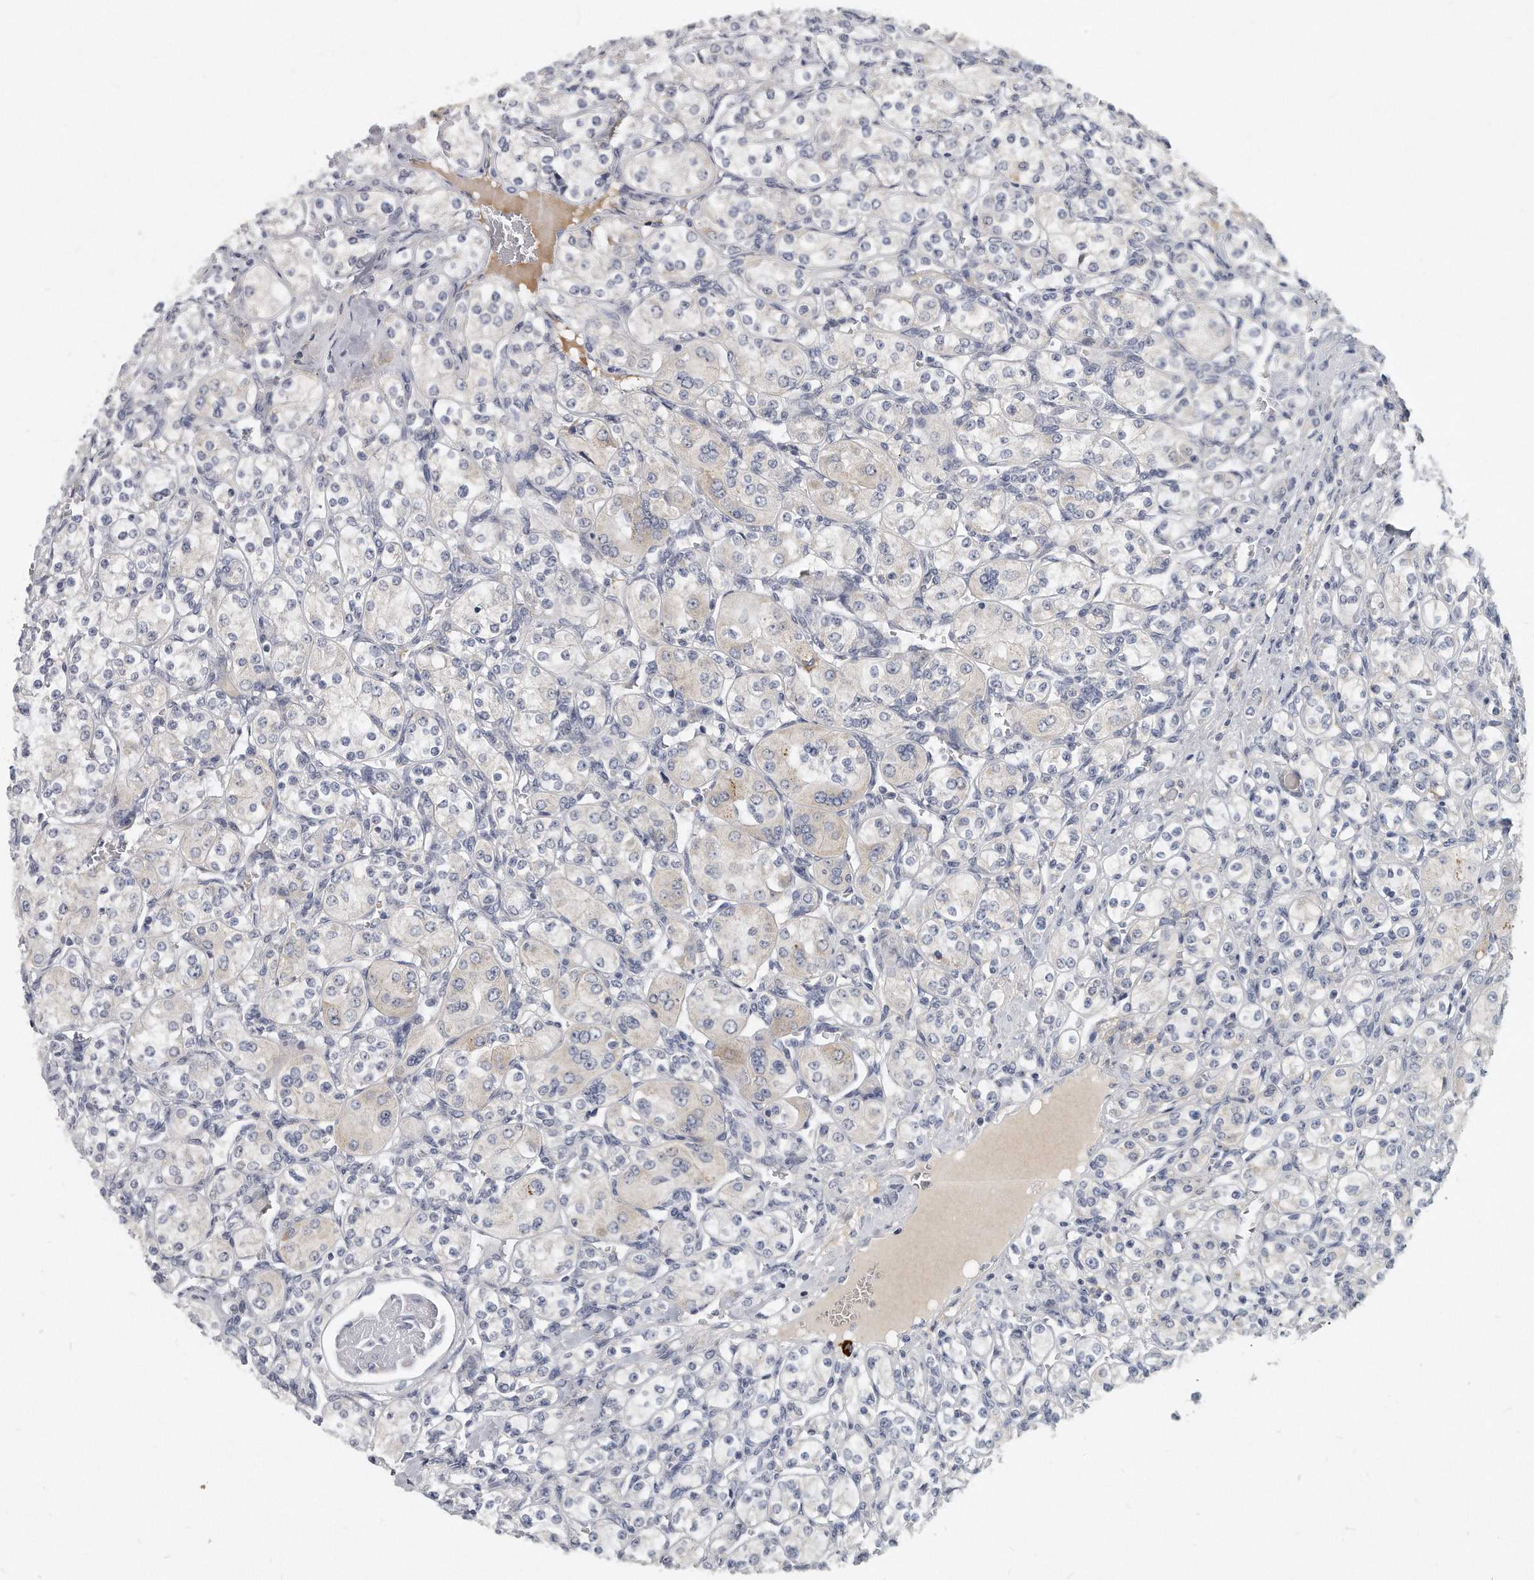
{"staining": {"intensity": "negative", "quantity": "none", "location": "none"}, "tissue": "renal cancer", "cell_type": "Tumor cells", "image_type": "cancer", "snomed": [{"axis": "morphology", "description": "Adenocarcinoma, NOS"}, {"axis": "topography", "description": "Kidney"}], "caption": "Immunohistochemistry histopathology image of adenocarcinoma (renal) stained for a protein (brown), which shows no staining in tumor cells.", "gene": "PLEKHA6", "patient": {"sex": "male", "age": 77}}